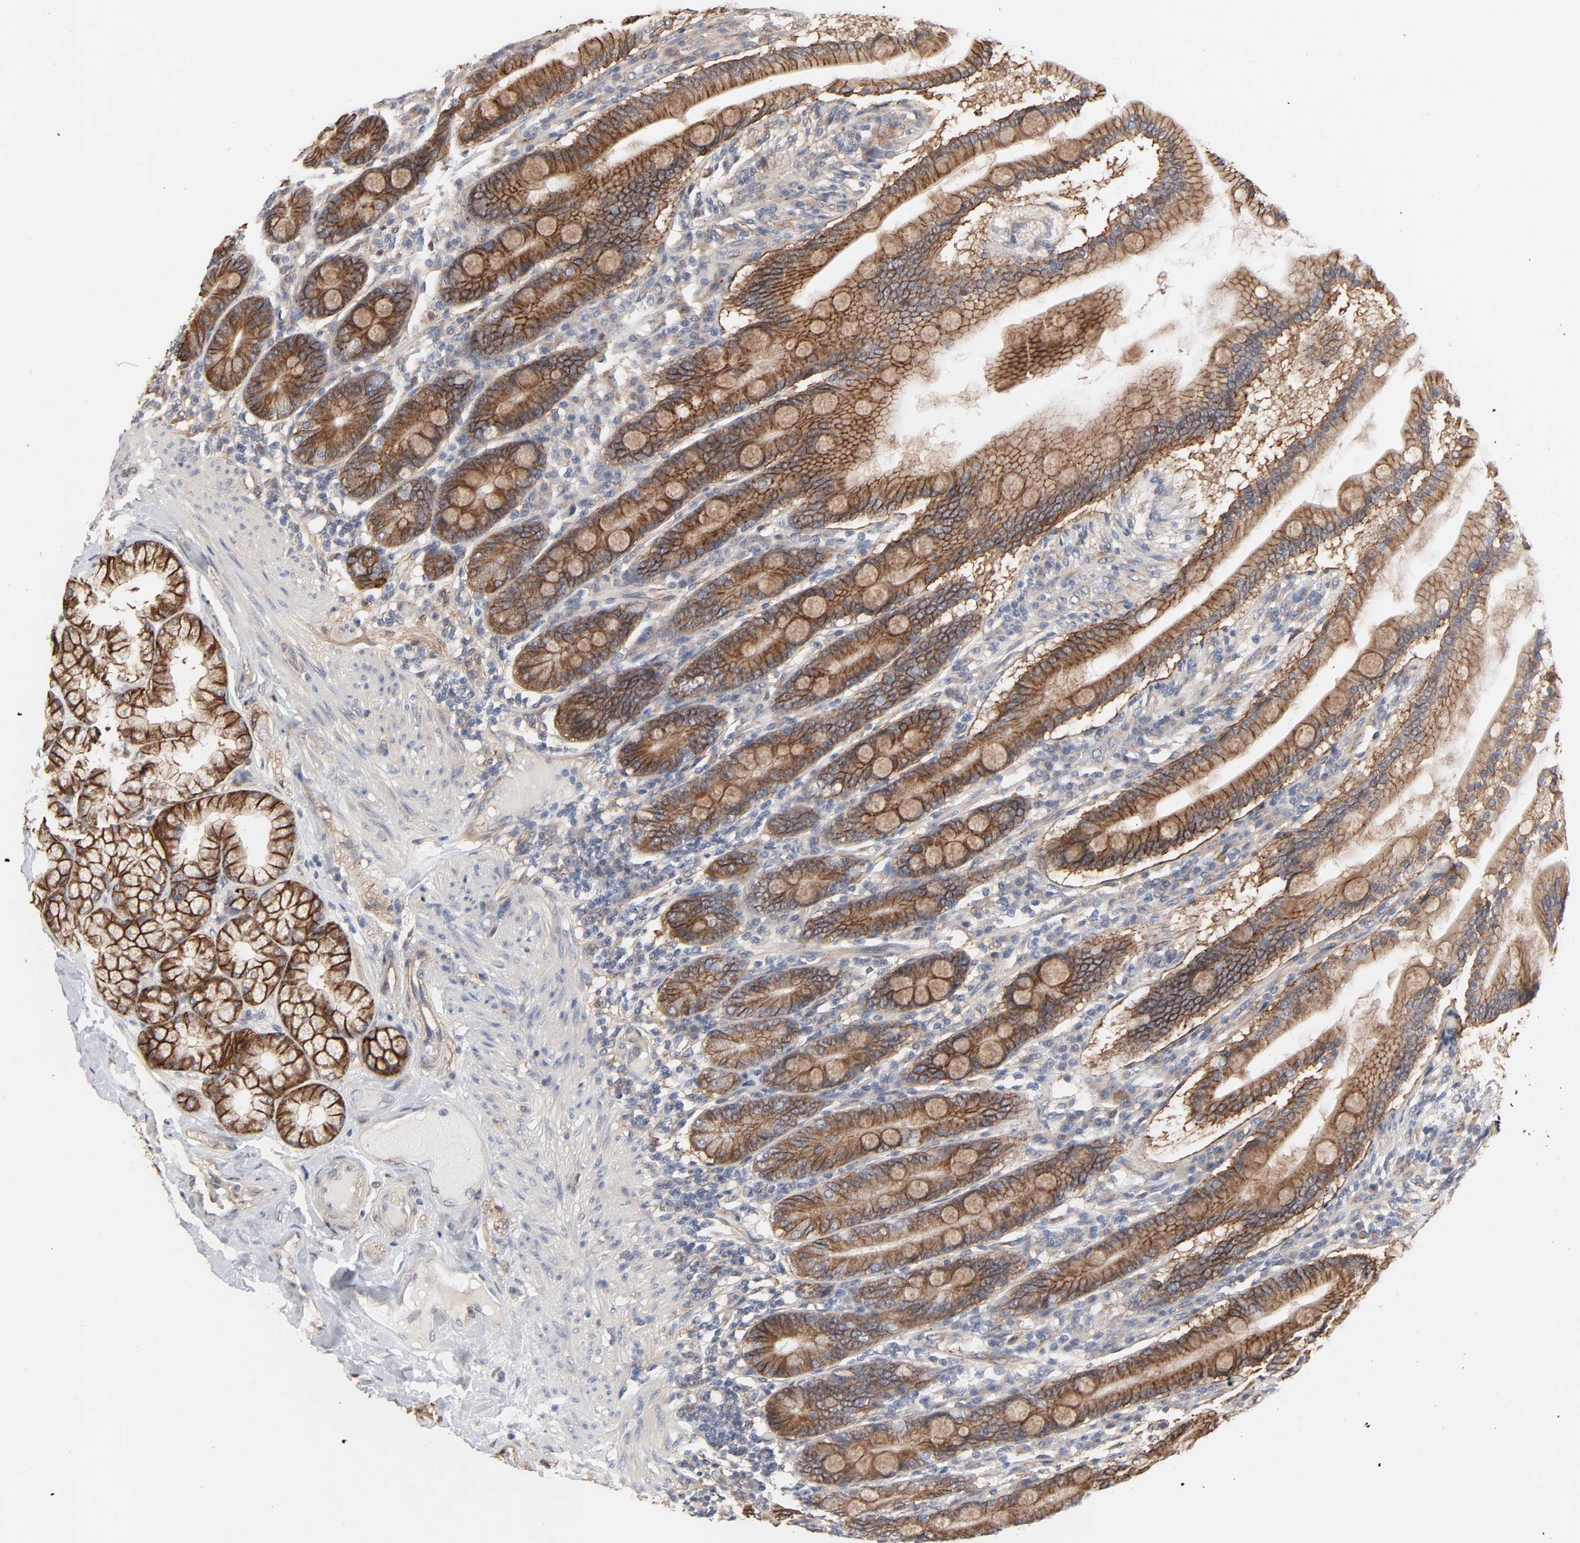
{"staining": {"intensity": "moderate", "quantity": ">75%", "location": "cytoplasmic/membranous"}, "tissue": "duodenum", "cell_type": "Glandular cells", "image_type": "normal", "snomed": [{"axis": "morphology", "description": "Normal tissue, NOS"}, {"axis": "topography", "description": "Duodenum"}], "caption": "Duodenum was stained to show a protein in brown. There is medium levels of moderate cytoplasmic/membranous positivity in about >75% of glandular cells. (IHC, brightfield microscopy, high magnification).", "gene": "NDRG2", "patient": {"sex": "female", "age": 64}}